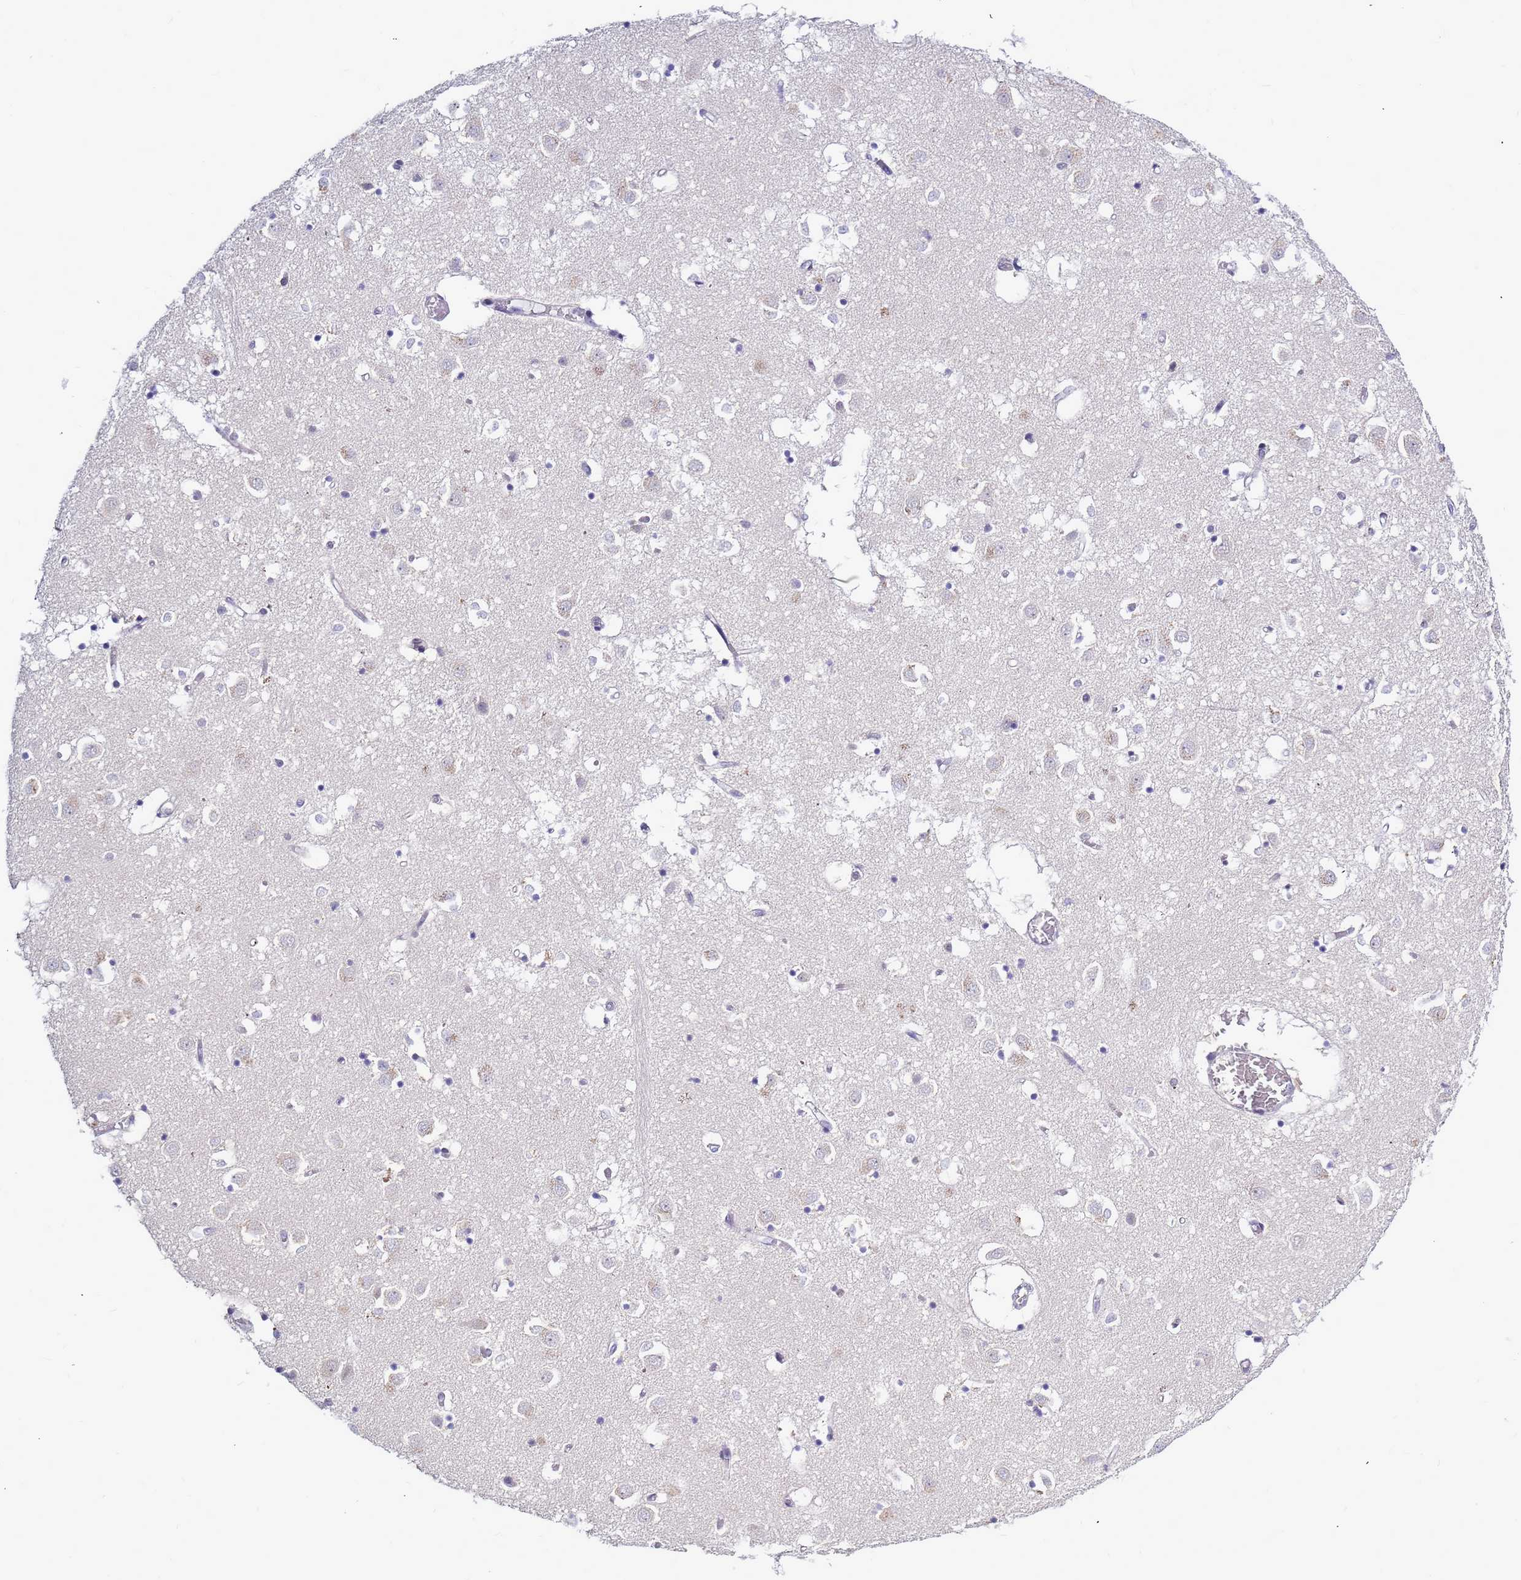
{"staining": {"intensity": "negative", "quantity": "none", "location": "none"}, "tissue": "caudate", "cell_type": "Glial cells", "image_type": "normal", "snomed": [{"axis": "morphology", "description": "Normal tissue, NOS"}, {"axis": "topography", "description": "Lateral ventricle wall"}], "caption": "This is an immunohistochemistry (IHC) histopathology image of unremarkable caudate. There is no staining in glial cells.", "gene": "CXorf65", "patient": {"sex": "male", "age": 70}}